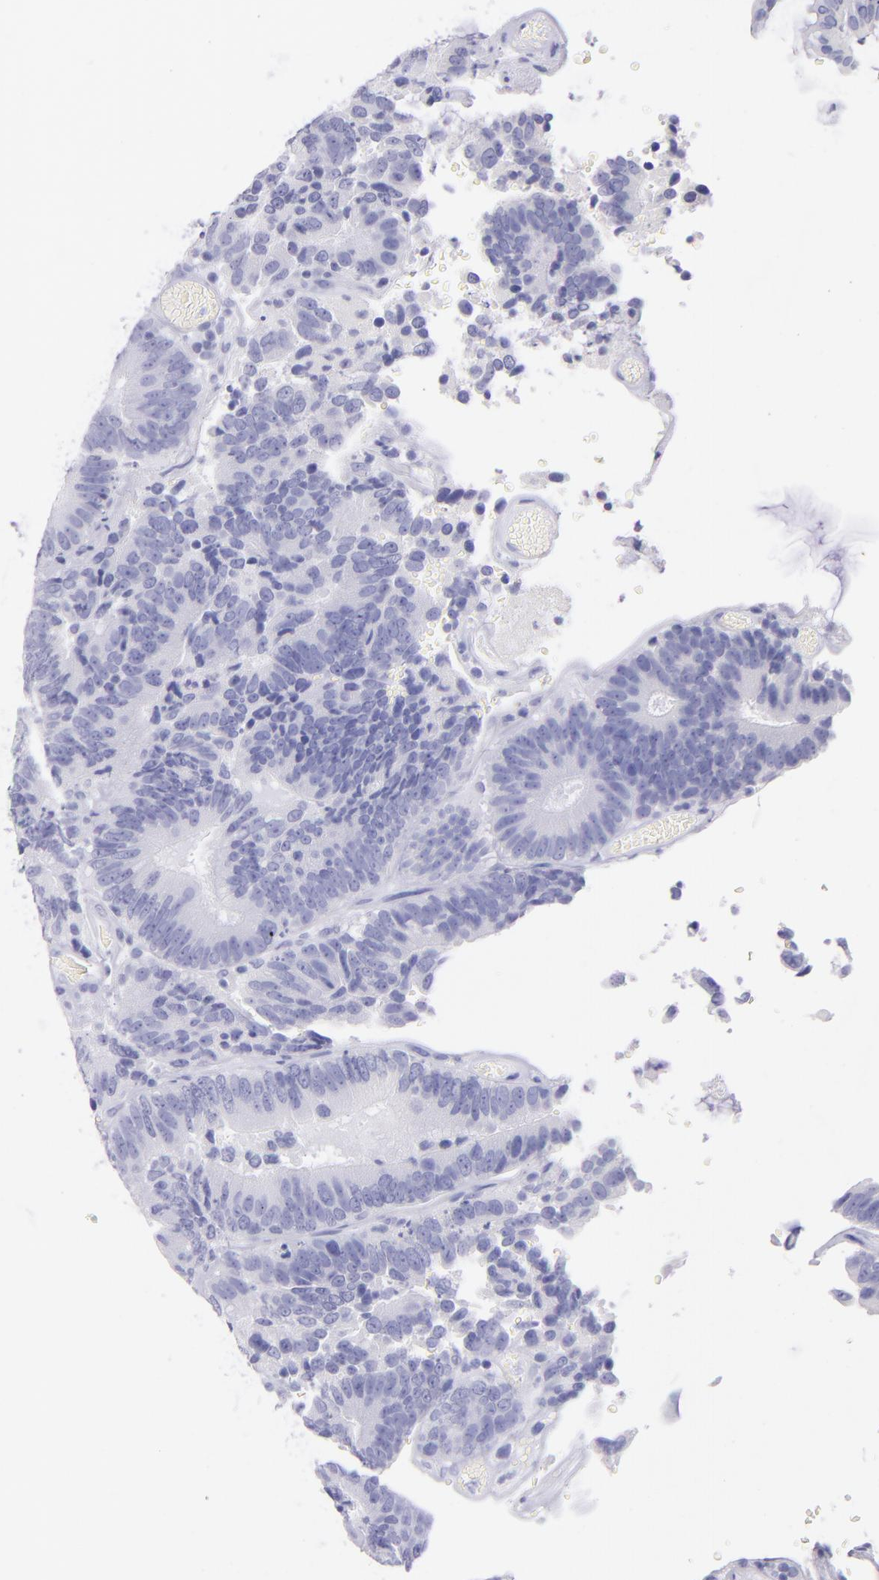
{"staining": {"intensity": "negative", "quantity": "none", "location": "none"}, "tissue": "colorectal cancer", "cell_type": "Tumor cells", "image_type": "cancer", "snomed": [{"axis": "morphology", "description": "Normal tissue, NOS"}, {"axis": "morphology", "description": "Adenocarcinoma, NOS"}, {"axis": "topography", "description": "Colon"}], "caption": "The IHC photomicrograph has no significant positivity in tumor cells of colorectal cancer tissue.", "gene": "UCHL1", "patient": {"sex": "female", "age": 78}}